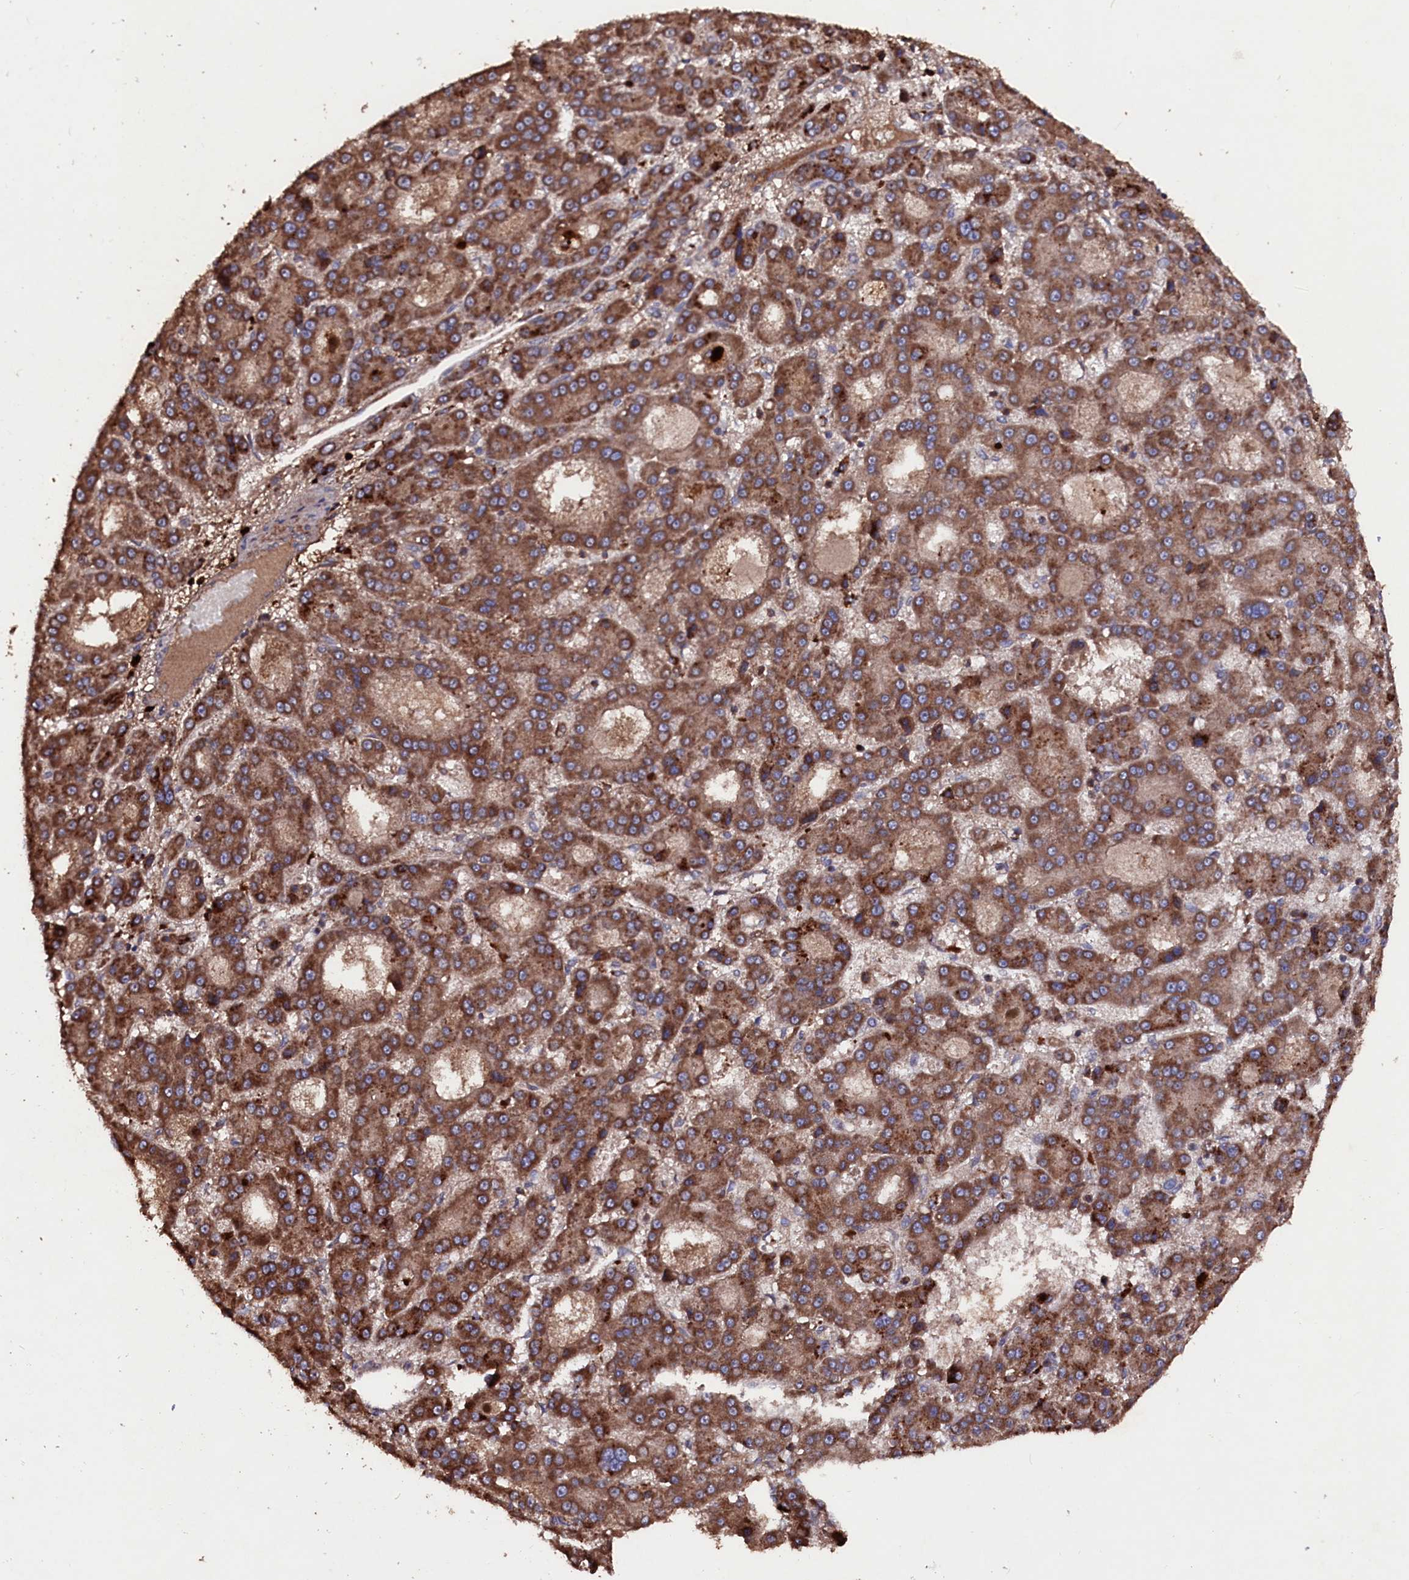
{"staining": {"intensity": "moderate", "quantity": ">75%", "location": "cytoplasmic/membranous"}, "tissue": "liver cancer", "cell_type": "Tumor cells", "image_type": "cancer", "snomed": [{"axis": "morphology", "description": "Carcinoma, Hepatocellular, NOS"}, {"axis": "topography", "description": "Liver"}], "caption": "Immunohistochemical staining of liver hepatocellular carcinoma displays medium levels of moderate cytoplasmic/membranous staining in approximately >75% of tumor cells. (DAB IHC, brown staining for protein, blue staining for nuclei).", "gene": "MYO1H", "patient": {"sex": "male", "age": 70}}